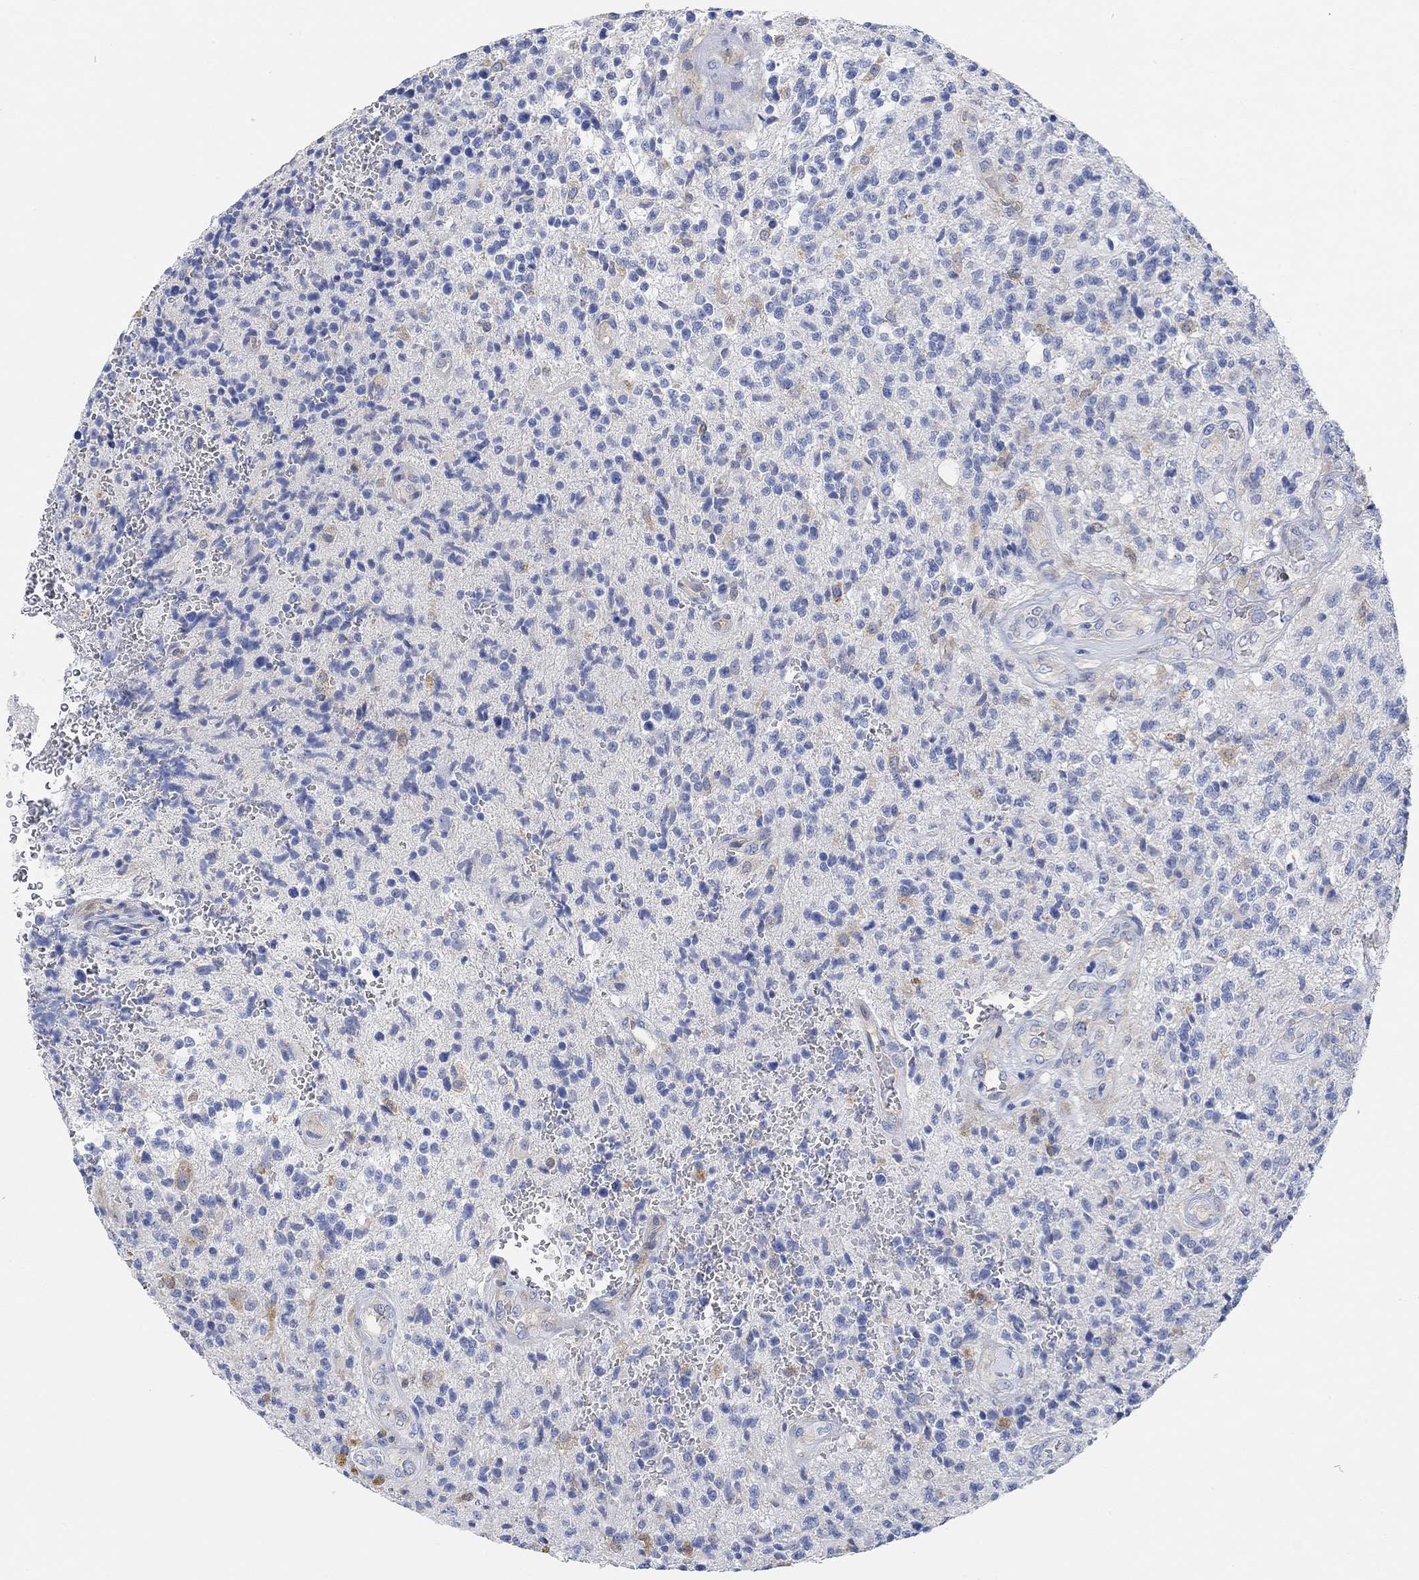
{"staining": {"intensity": "negative", "quantity": "none", "location": "none"}, "tissue": "glioma", "cell_type": "Tumor cells", "image_type": "cancer", "snomed": [{"axis": "morphology", "description": "Glioma, malignant, High grade"}, {"axis": "topography", "description": "Brain"}], "caption": "Glioma stained for a protein using IHC shows no staining tumor cells.", "gene": "RGS1", "patient": {"sex": "male", "age": 56}}